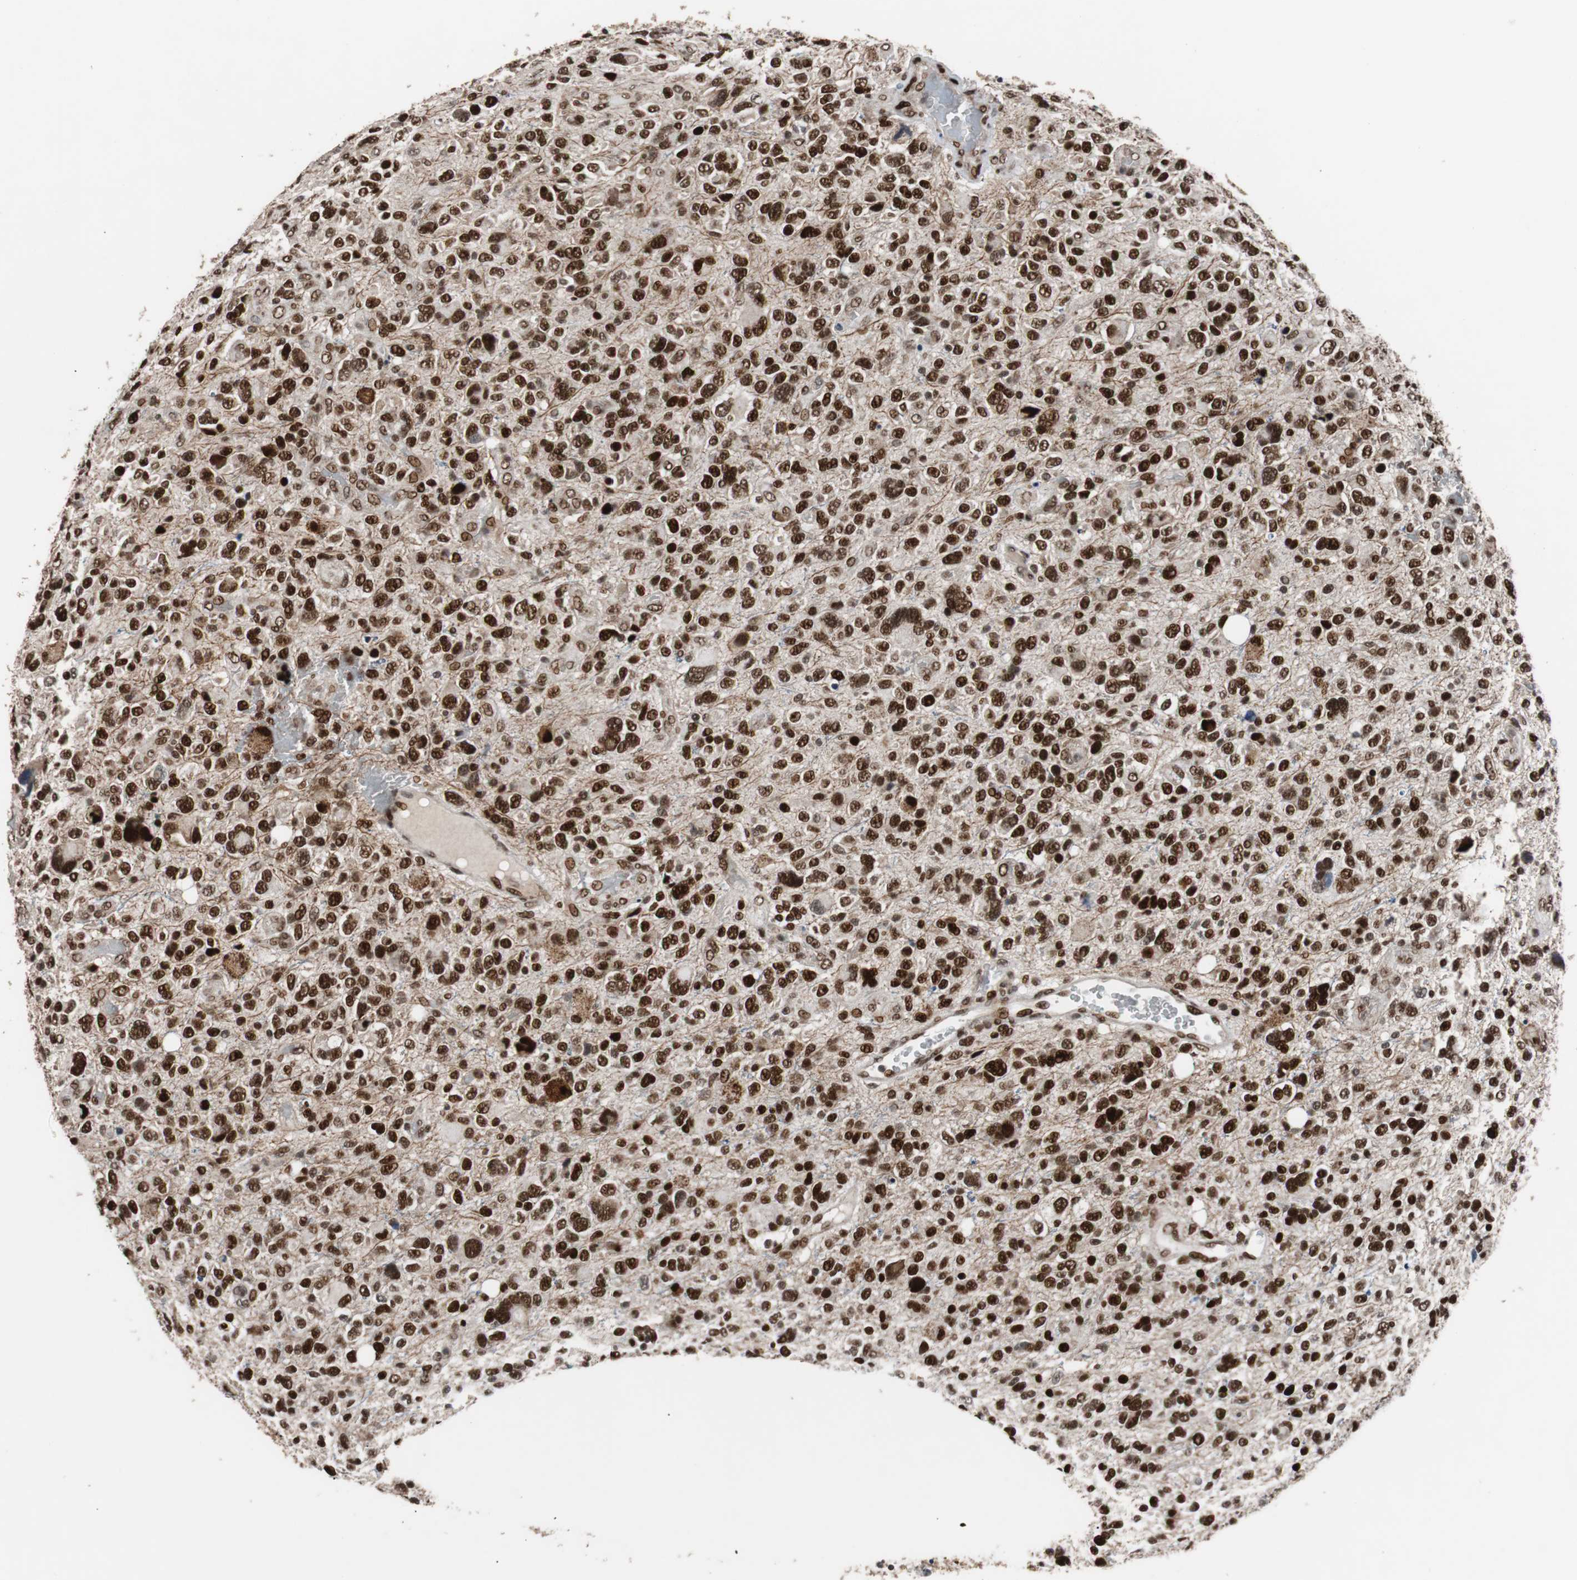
{"staining": {"intensity": "strong", "quantity": ">75%", "location": "nuclear"}, "tissue": "glioma", "cell_type": "Tumor cells", "image_type": "cancer", "snomed": [{"axis": "morphology", "description": "Glioma, malignant, High grade"}, {"axis": "topography", "description": "Brain"}], "caption": "Immunohistochemical staining of human malignant glioma (high-grade) shows high levels of strong nuclear protein expression in approximately >75% of tumor cells.", "gene": "NBL1", "patient": {"sex": "male", "age": 48}}